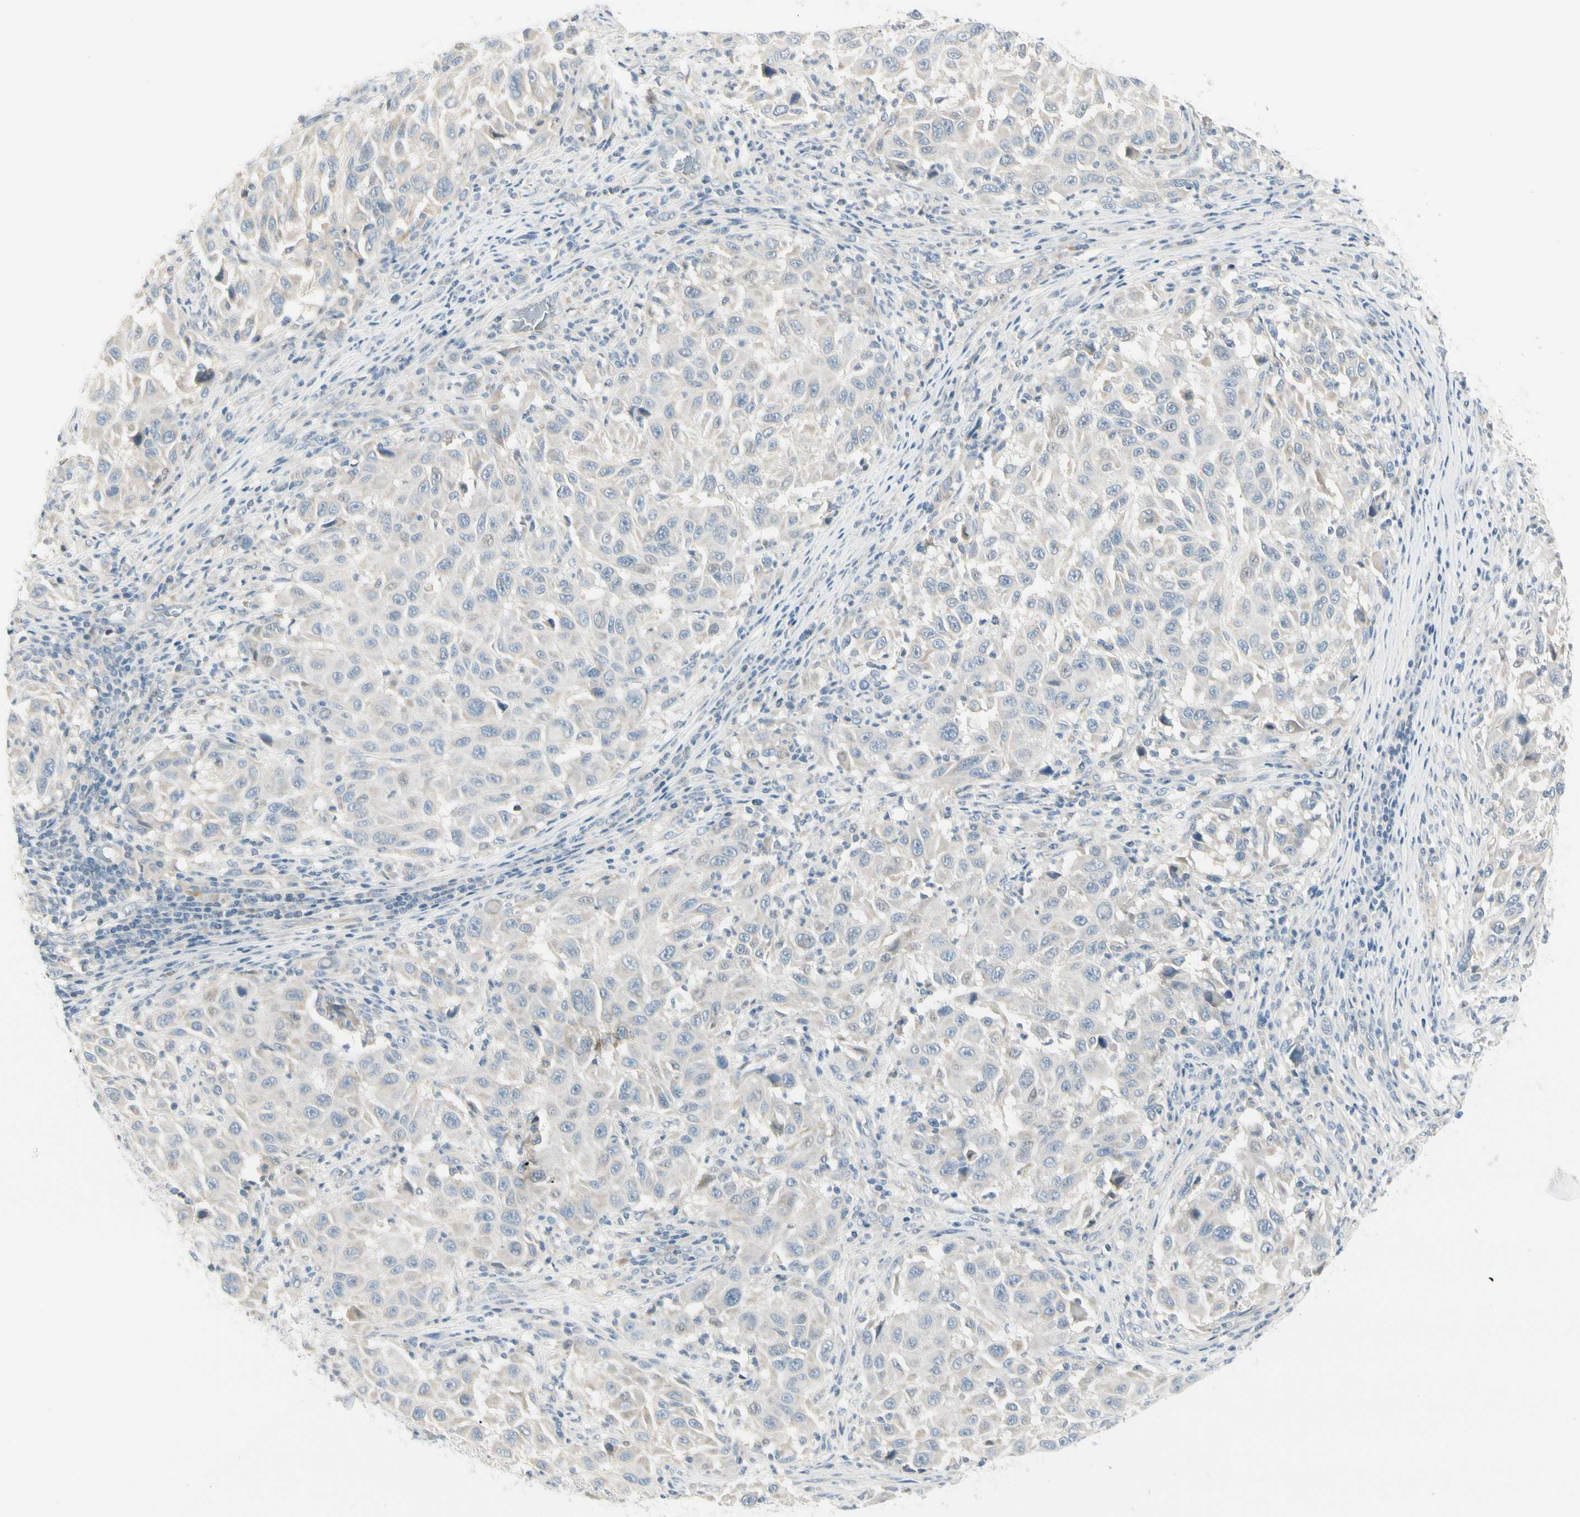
{"staining": {"intensity": "weak", "quantity": "<25%", "location": "cytoplasmic/membranous"}, "tissue": "melanoma", "cell_type": "Tumor cells", "image_type": "cancer", "snomed": [{"axis": "morphology", "description": "Malignant melanoma, Metastatic site"}, {"axis": "topography", "description": "Lymph node"}], "caption": "Melanoma was stained to show a protein in brown. There is no significant positivity in tumor cells.", "gene": "CYP2E1", "patient": {"sex": "male", "age": 61}}